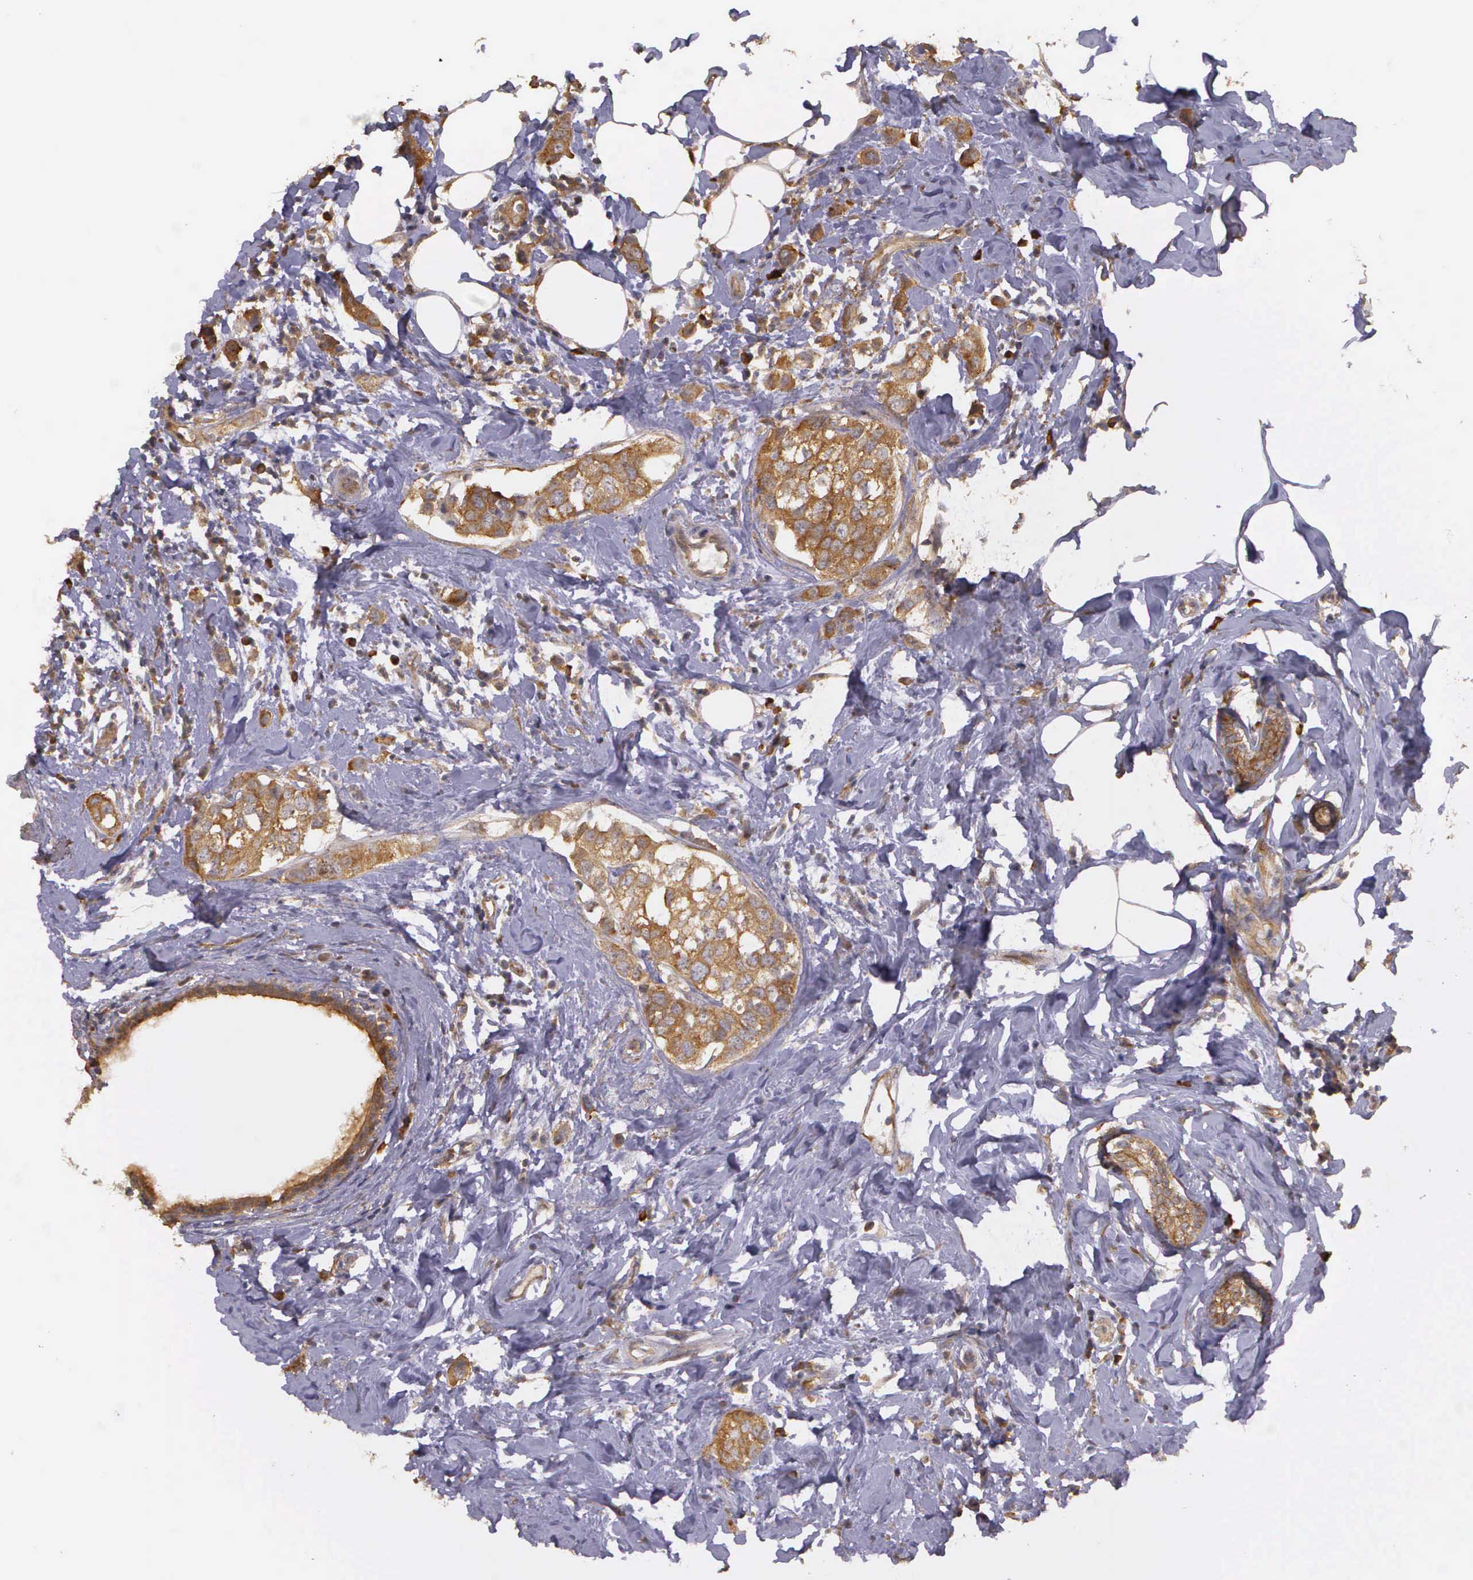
{"staining": {"intensity": "moderate", "quantity": ">75%", "location": "cytoplasmic/membranous"}, "tissue": "breast cancer", "cell_type": "Tumor cells", "image_type": "cancer", "snomed": [{"axis": "morphology", "description": "Normal tissue, NOS"}, {"axis": "morphology", "description": "Duct carcinoma"}, {"axis": "topography", "description": "Breast"}], "caption": "Immunohistochemical staining of human breast invasive ductal carcinoma displays medium levels of moderate cytoplasmic/membranous positivity in approximately >75% of tumor cells.", "gene": "EIF5", "patient": {"sex": "female", "age": 50}}